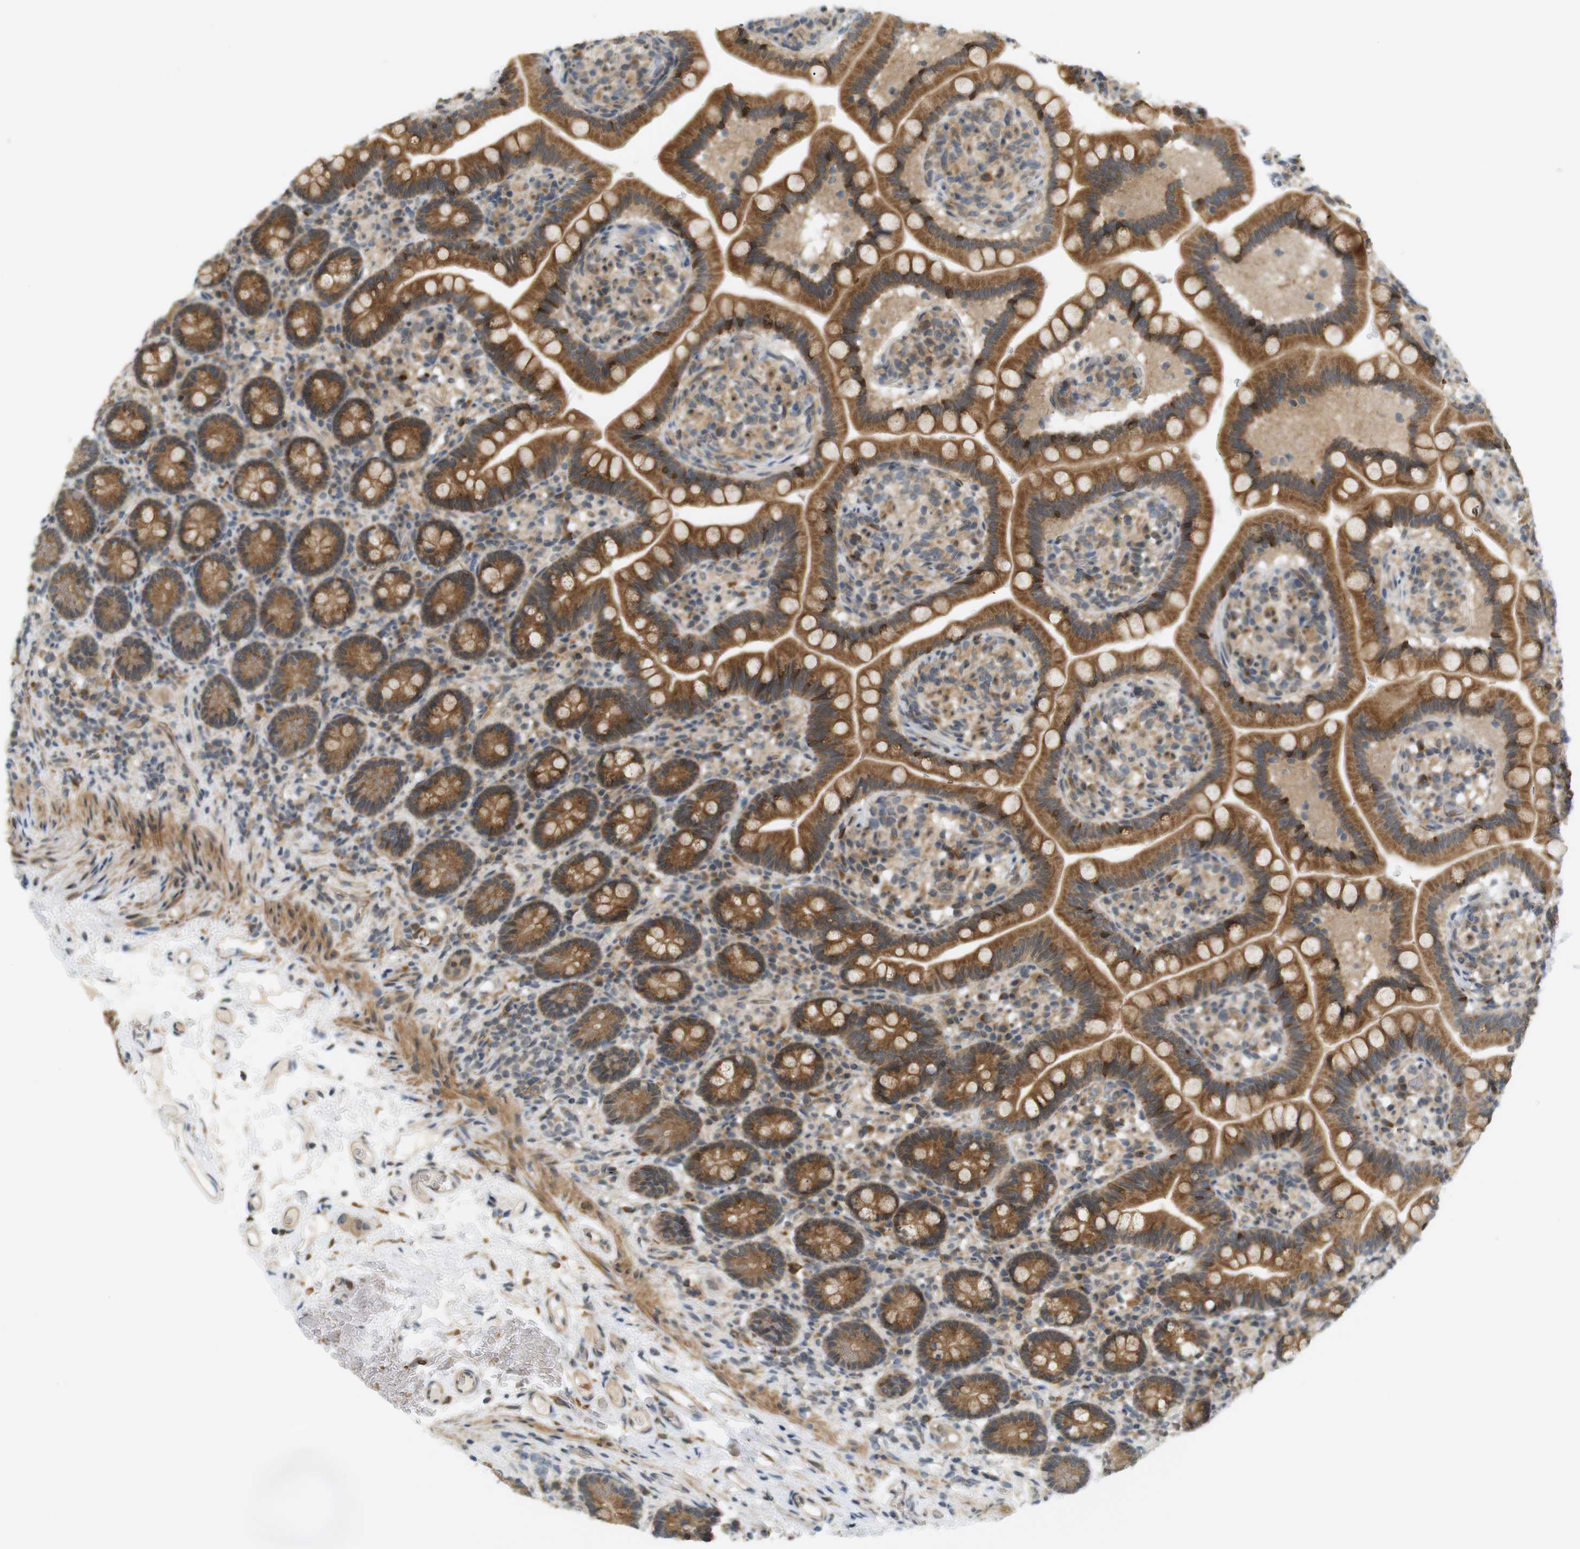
{"staining": {"intensity": "moderate", "quantity": ">75%", "location": "cytoplasmic/membranous"}, "tissue": "small intestine", "cell_type": "Glandular cells", "image_type": "normal", "snomed": [{"axis": "morphology", "description": "Normal tissue, NOS"}, {"axis": "topography", "description": "Small intestine"}], "caption": "Glandular cells exhibit medium levels of moderate cytoplasmic/membranous positivity in about >75% of cells in unremarkable human small intestine. (DAB (3,3'-diaminobenzidine) IHC with brightfield microscopy, high magnification).", "gene": "SOCS6", "patient": {"sex": "female", "age": 61}}